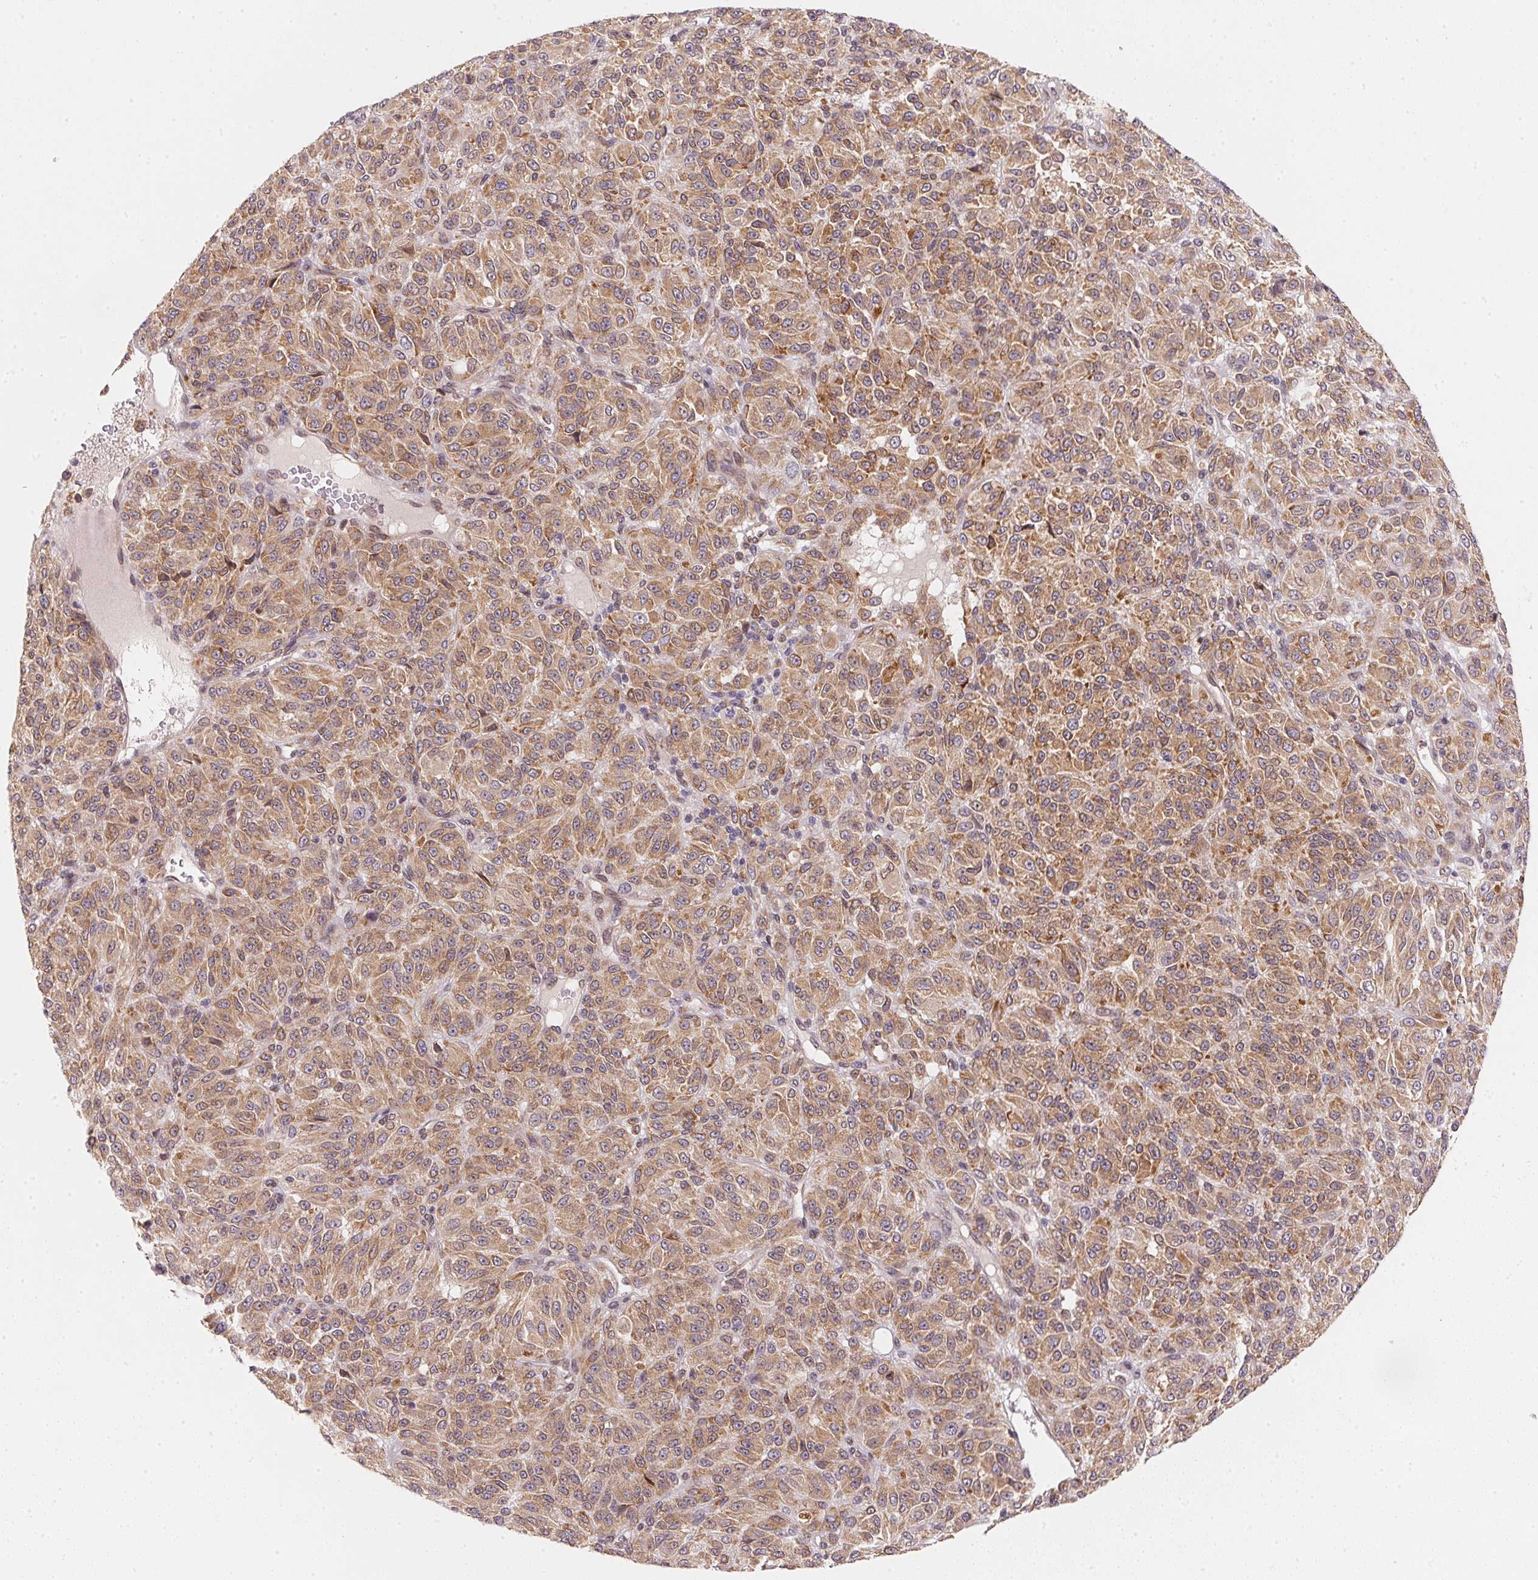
{"staining": {"intensity": "moderate", "quantity": ">75%", "location": "cytoplasmic/membranous"}, "tissue": "melanoma", "cell_type": "Tumor cells", "image_type": "cancer", "snomed": [{"axis": "morphology", "description": "Malignant melanoma, Metastatic site"}, {"axis": "topography", "description": "Brain"}], "caption": "A medium amount of moderate cytoplasmic/membranous expression is present in approximately >75% of tumor cells in melanoma tissue. (IHC, brightfield microscopy, high magnification).", "gene": "EI24", "patient": {"sex": "female", "age": 56}}